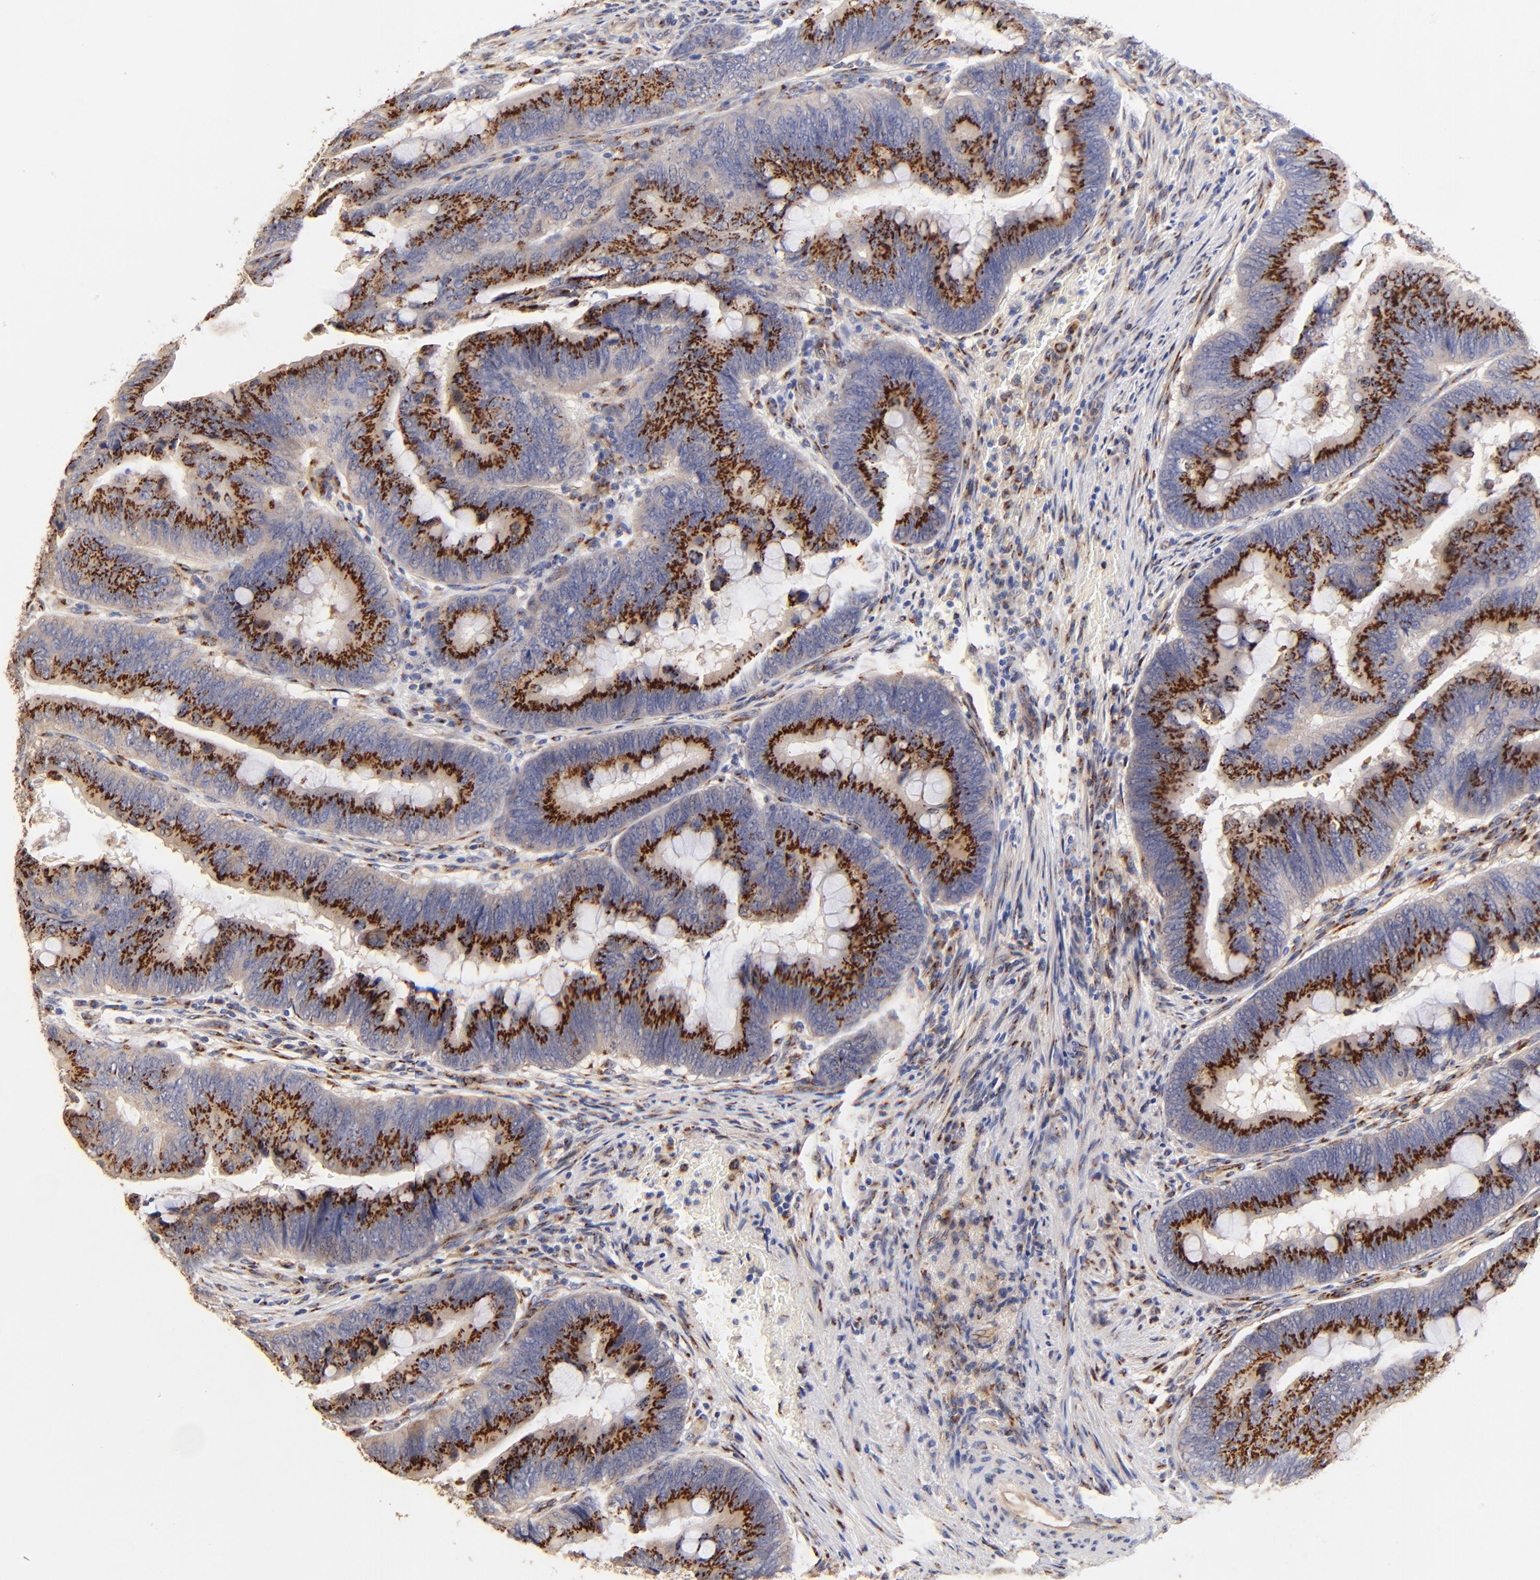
{"staining": {"intensity": "strong", "quantity": ">75%", "location": "cytoplasmic/membranous"}, "tissue": "colorectal cancer", "cell_type": "Tumor cells", "image_type": "cancer", "snomed": [{"axis": "morphology", "description": "Normal tissue, NOS"}, {"axis": "morphology", "description": "Adenocarcinoma, NOS"}, {"axis": "topography", "description": "Rectum"}], "caption": "Protein expression analysis of human colorectal cancer reveals strong cytoplasmic/membranous staining in about >75% of tumor cells. (Brightfield microscopy of DAB IHC at high magnification).", "gene": "FMNL3", "patient": {"sex": "male", "age": 92}}